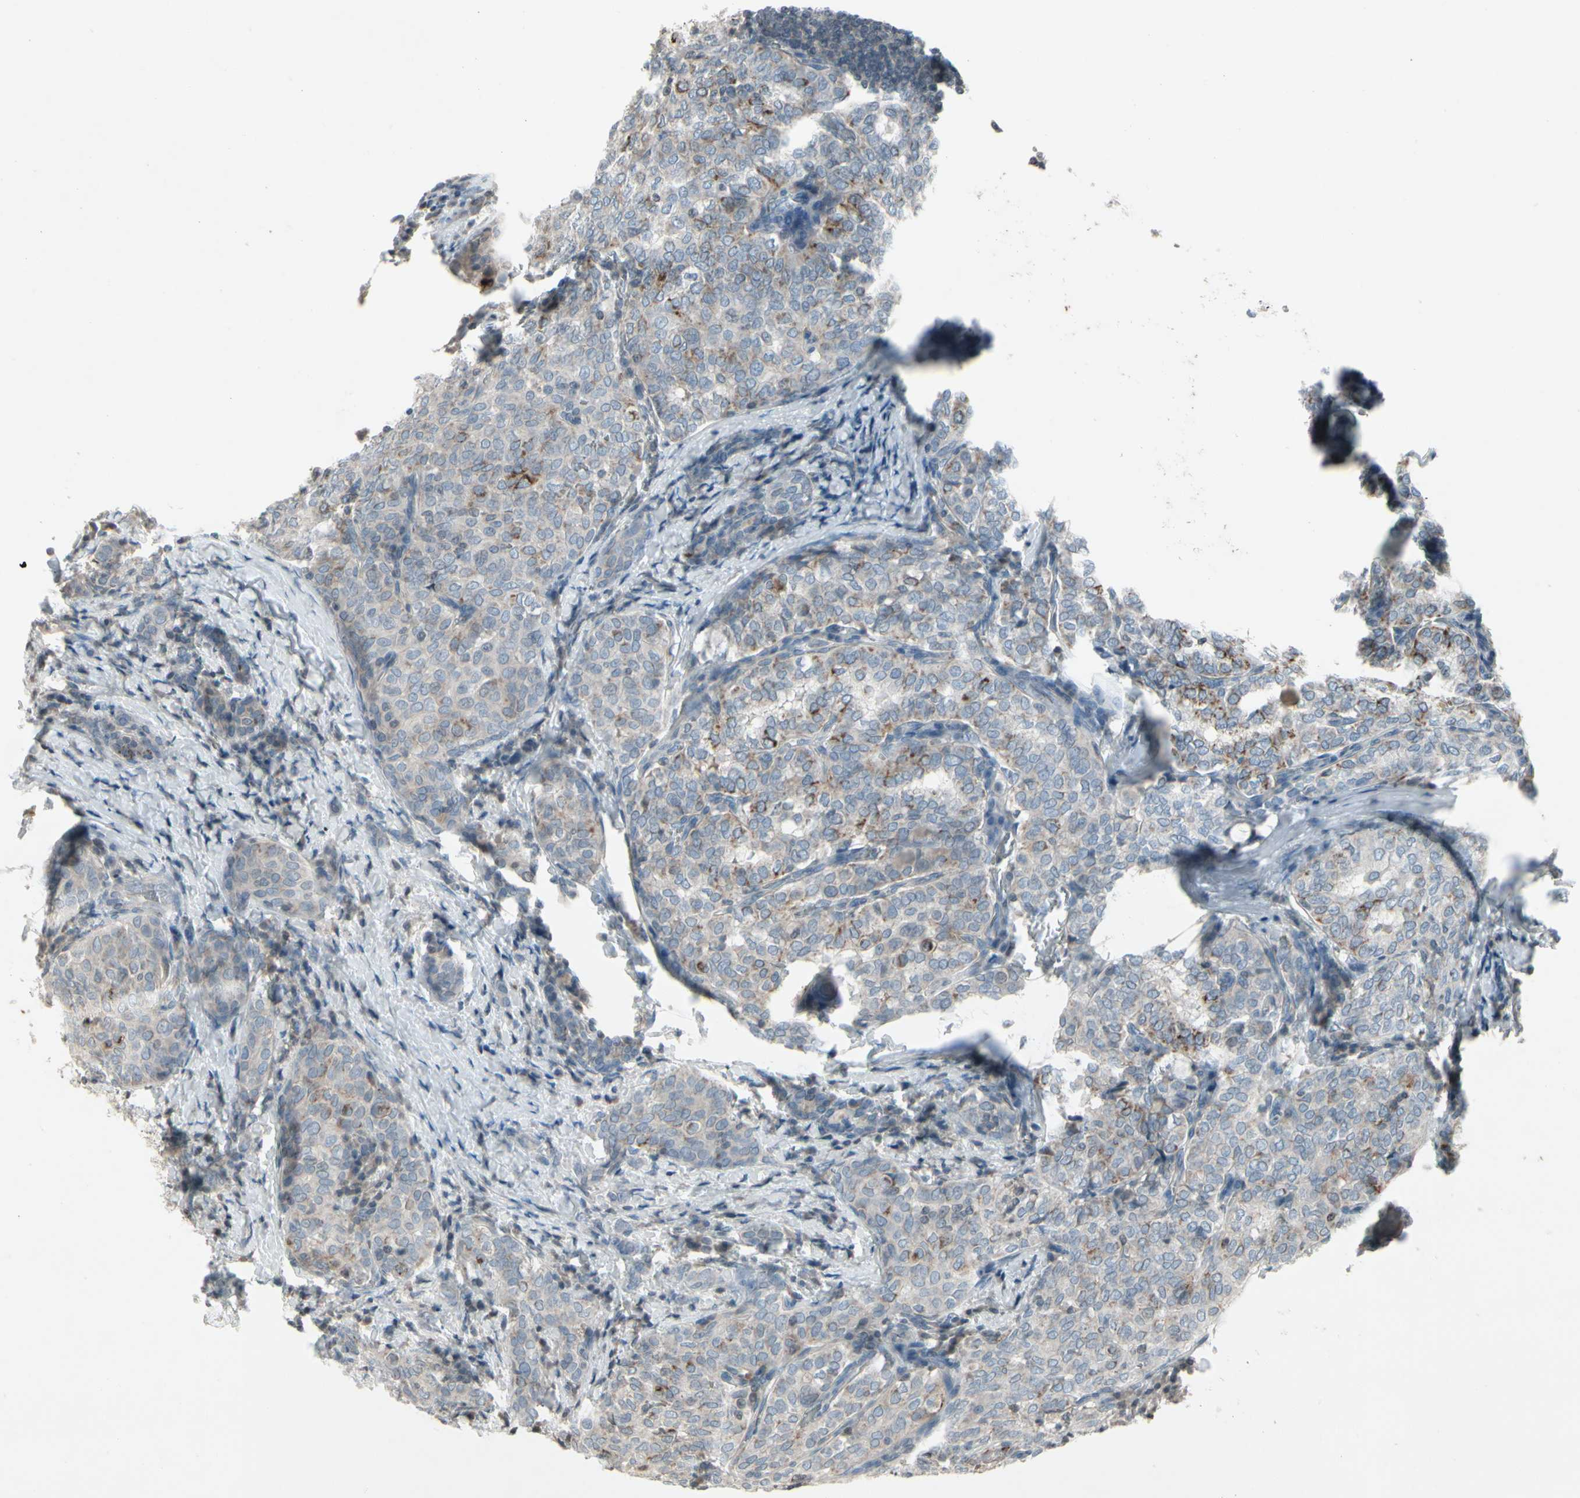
{"staining": {"intensity": "strong", "quantity": "<25%", "location": "cytoplasmic/membranous"}, "tissue": "thyroid cancer", "cell_type": "Tumor cells", "image_type": "cancer", "snomed": [{"axis": "morphology", "description": "Normal tissue, NOS"}, {"axis": "morphology", "description": "Papillary adenocarcinoma, NOS"}, {"axis": "topography", "description": "Thyroid gland"}], "caption": "The immunohistochemical stain labels strong cytoplasmic/membranous expression in tumor cells of thyroid cancer tissue.", "gene": "ARG2", "patient": {"sex": "female", "age": 30}}